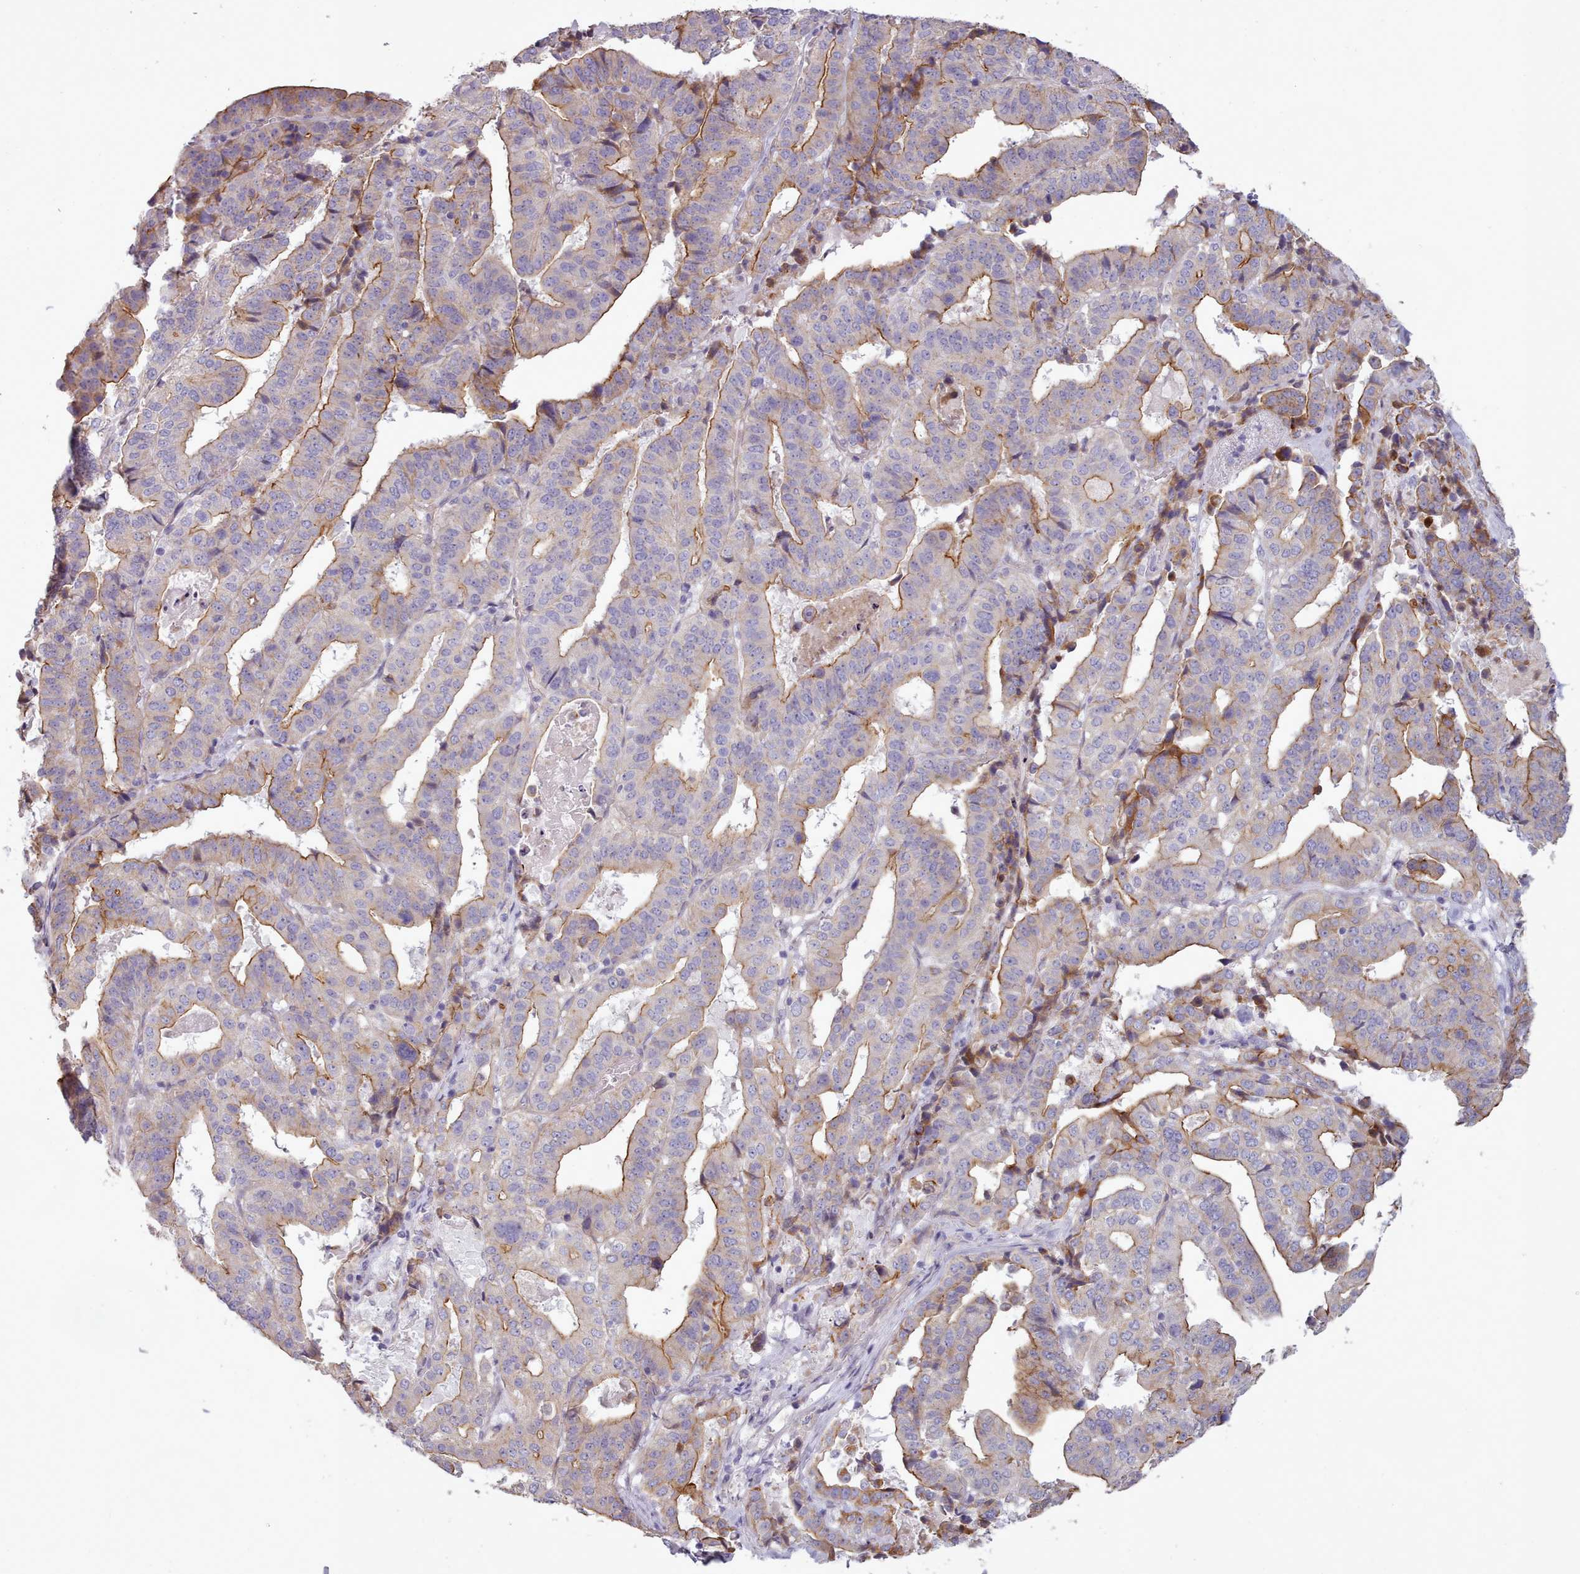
{"staining": {"intensity": "moderate", "quantity": "25%-75%", "location": "cytoplasmic/membranous"}, "tissue": "stomach cancer", "cell_type": "Tumor cells", "image_type": "cancer", "snomed": [{"axis": "morphology", "description": "Adenocarcinoma, NOS"}, {"axis": "topography", "description": "Stomach"}], "caption": "Immunohistochemistry histopathology image of human stomach adenocarcinoma stained for a protein (brown), which demonstrates medium levels of moderate cytoplasmic/membranous expression in approximately 25%-75% of tumor cells.", "gene": "PLD4", "patient": {"sex": "male", "age": 48}}